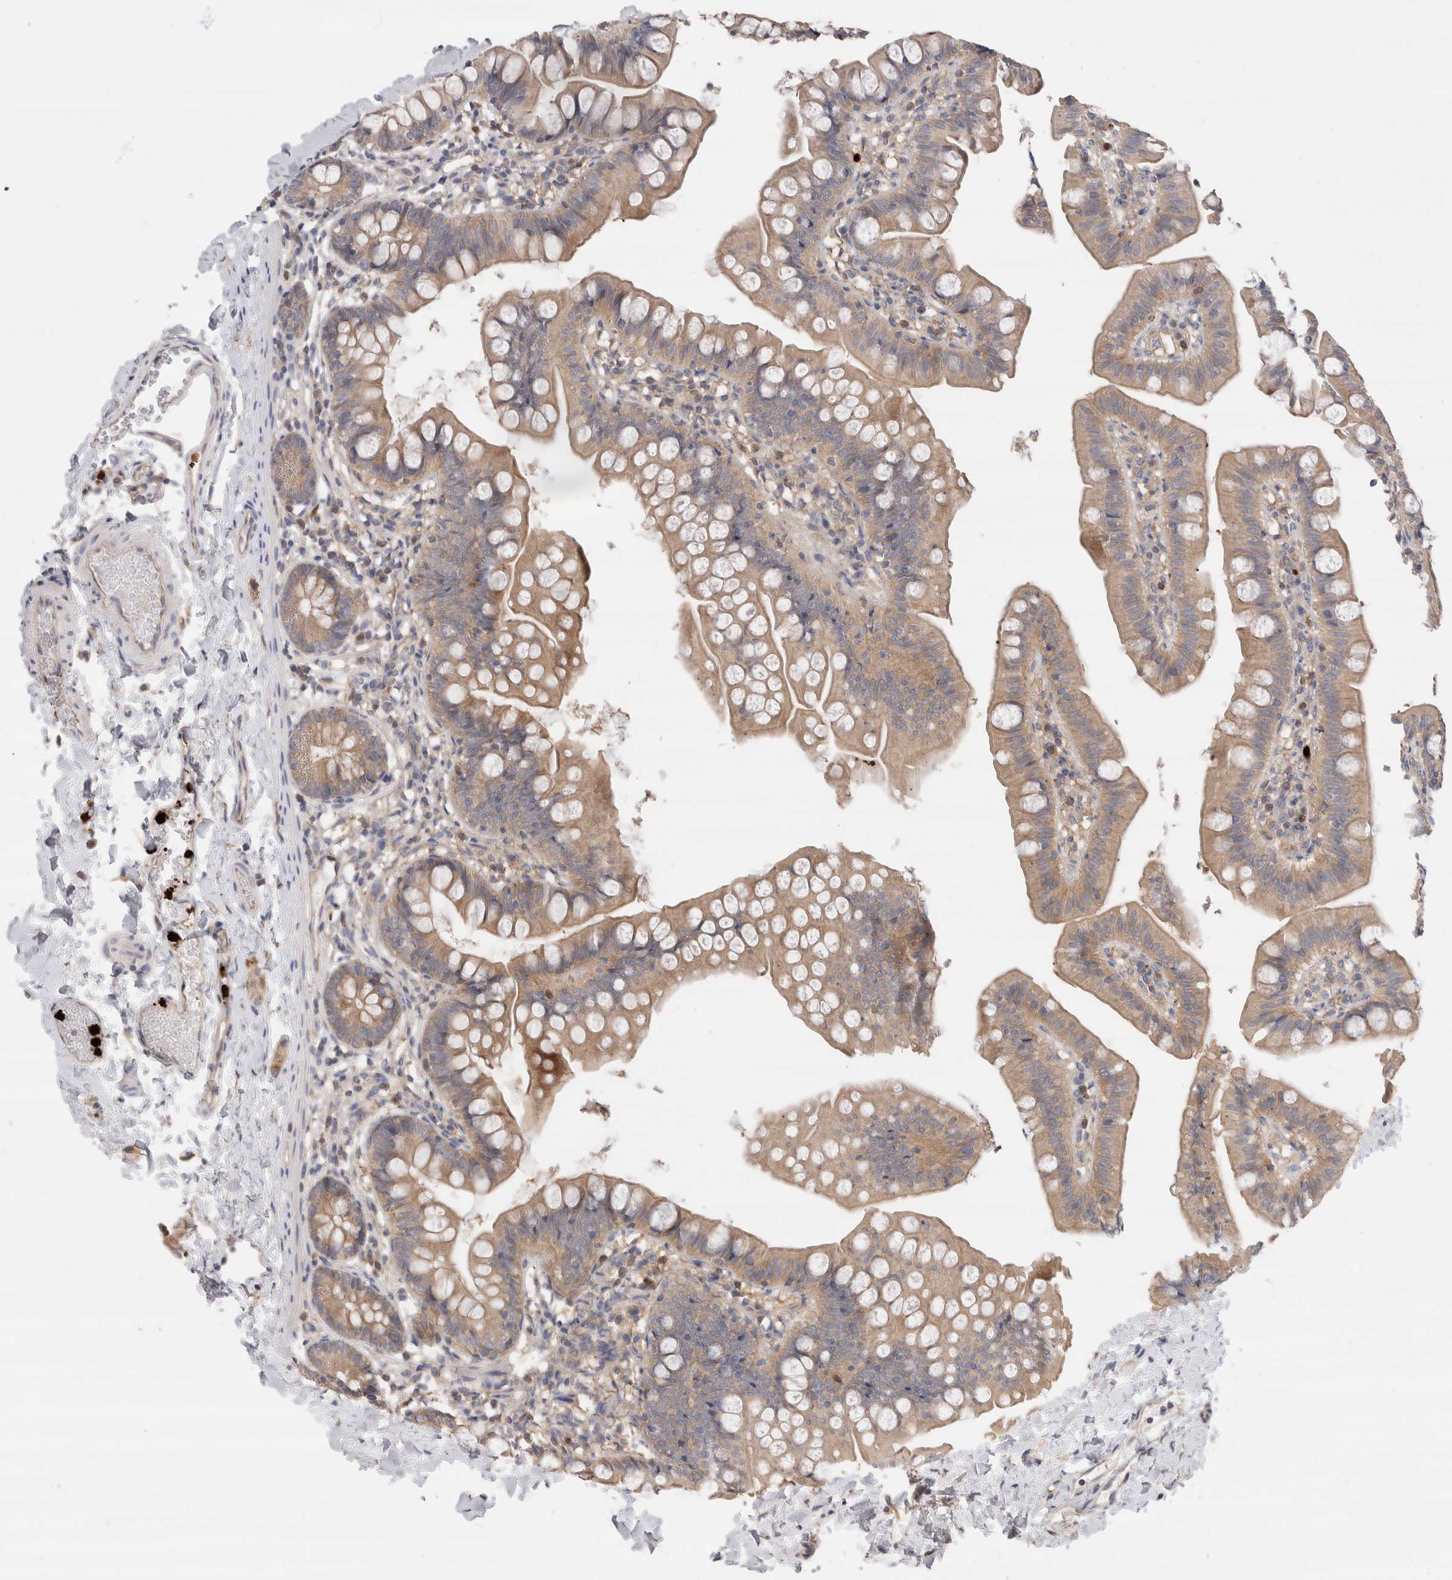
{"staining": {"intensity": "weak", "quantity": ">75%", "location": "cytoplasmic/membranous"}, "tissue": "small intestine", "cell_type": "Glandular cells", "image_type": "normal", "snomed": [{"axis": "morphology", "description": "Normal tissue, NOS"}, {"axis": "topography", "description": "Small intestine"}], "caption": "Immunohistochemistry of unremarkable human small intestine reveals low levels of weak cytoplasmic/membranous expression in approximately >75% of glandular cells.", "gene": "NXT2", "patient": {"sex": "male", "age": 7}}